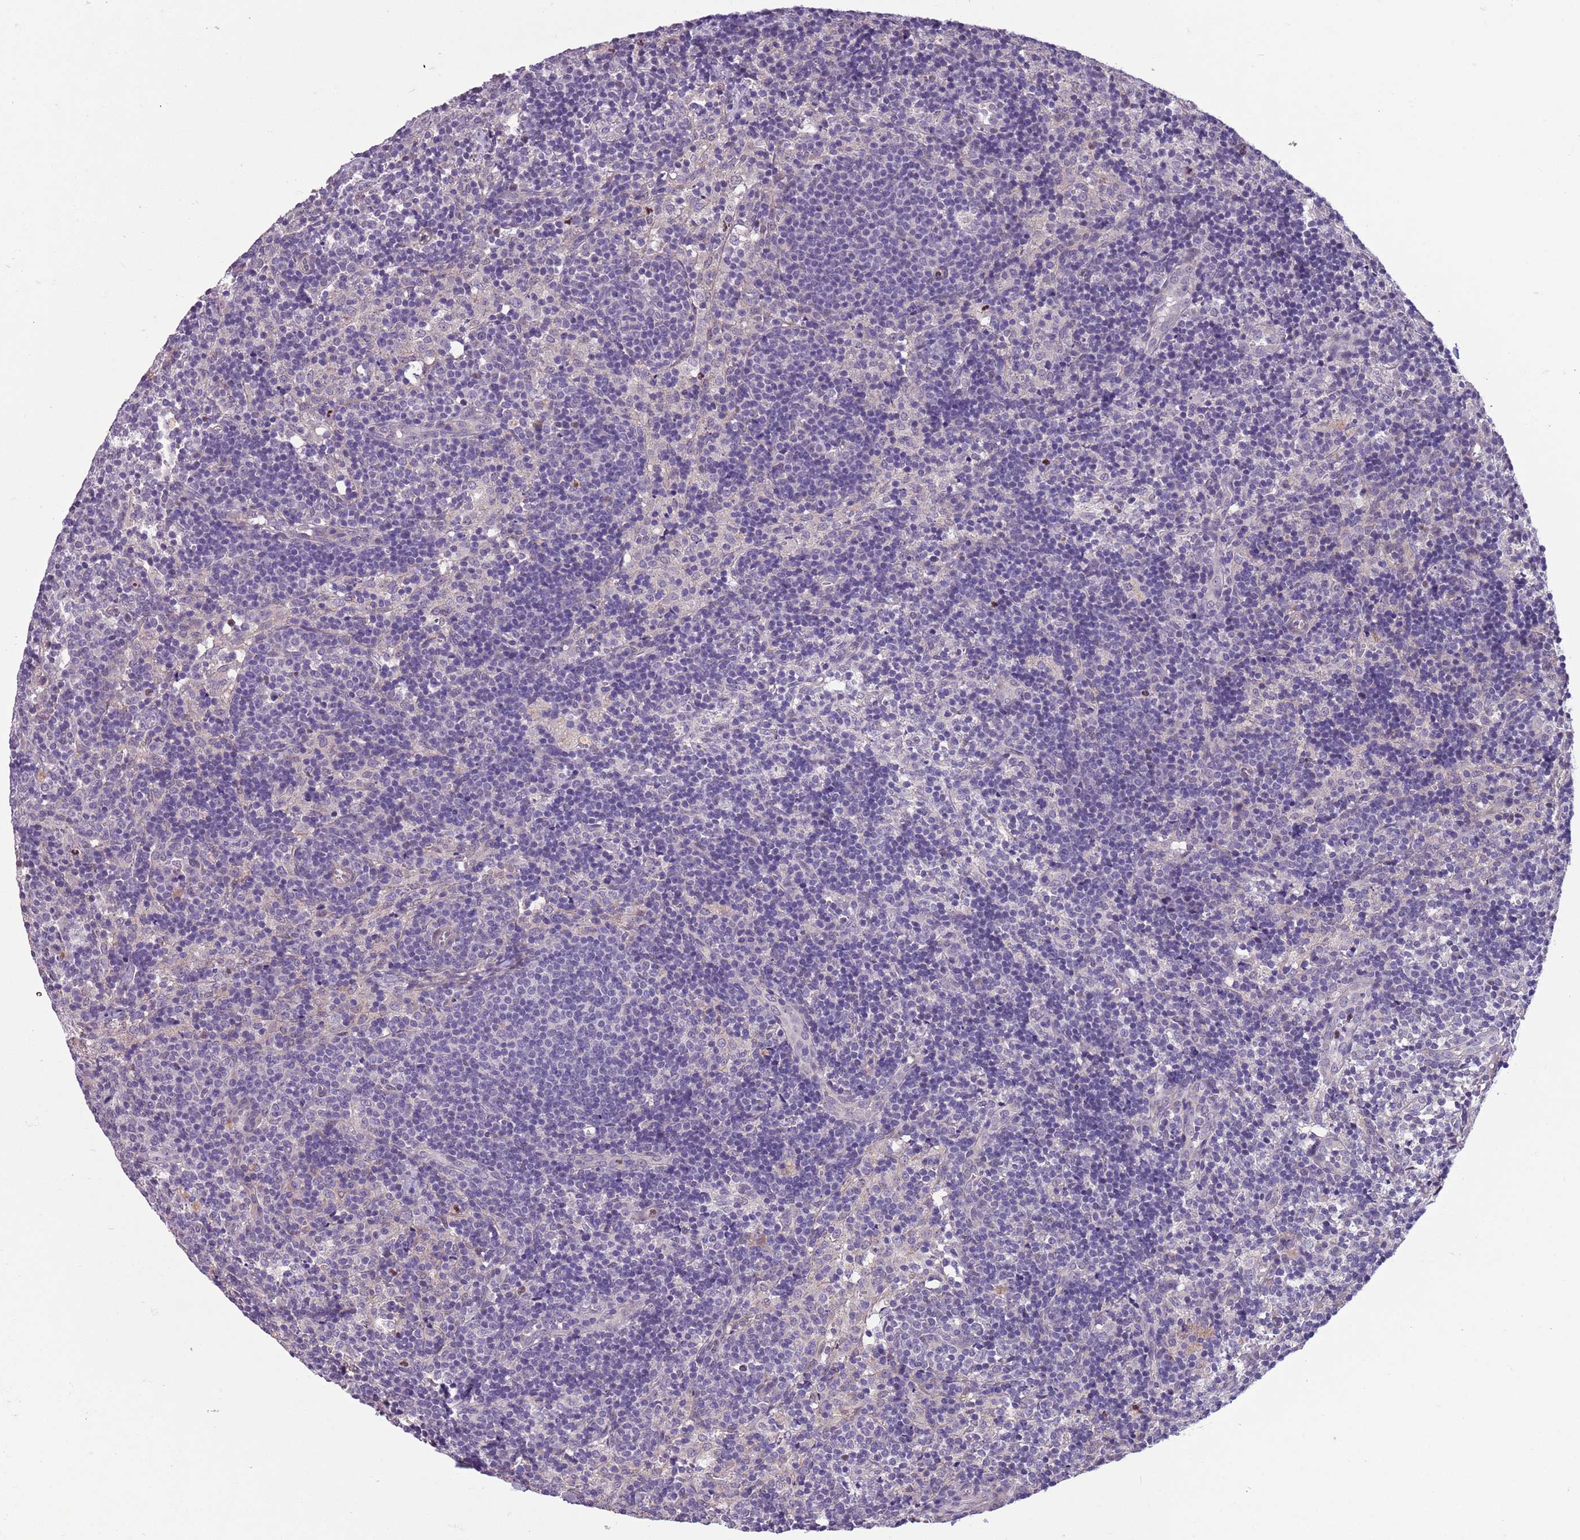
{"staining": {"intensity": "negative", "quantity": "none", "location": "none"}, "tissue": "lymph node", "cell_type": "Germinal center cells", "image_type": "normal", "snomed": [{"axis": "morphology", "description": "Normal tissue, NOS"}, {"axis": "topography", "description": "Lymph node"}], "caption": "High magnification brightfield microscopy of unremarkable lymph node stained with DAB (brown) and counterstained with hematoxylin (blue): germinal center cells show no significant staining. (Stains: DAB immunohistochemistry (IHC) with hematoxylin counter stain, Microscopy: brightfield microscopy at high magnification).", "gene": "ADCY7", "patient": {"sex": "female", "age": 30}}